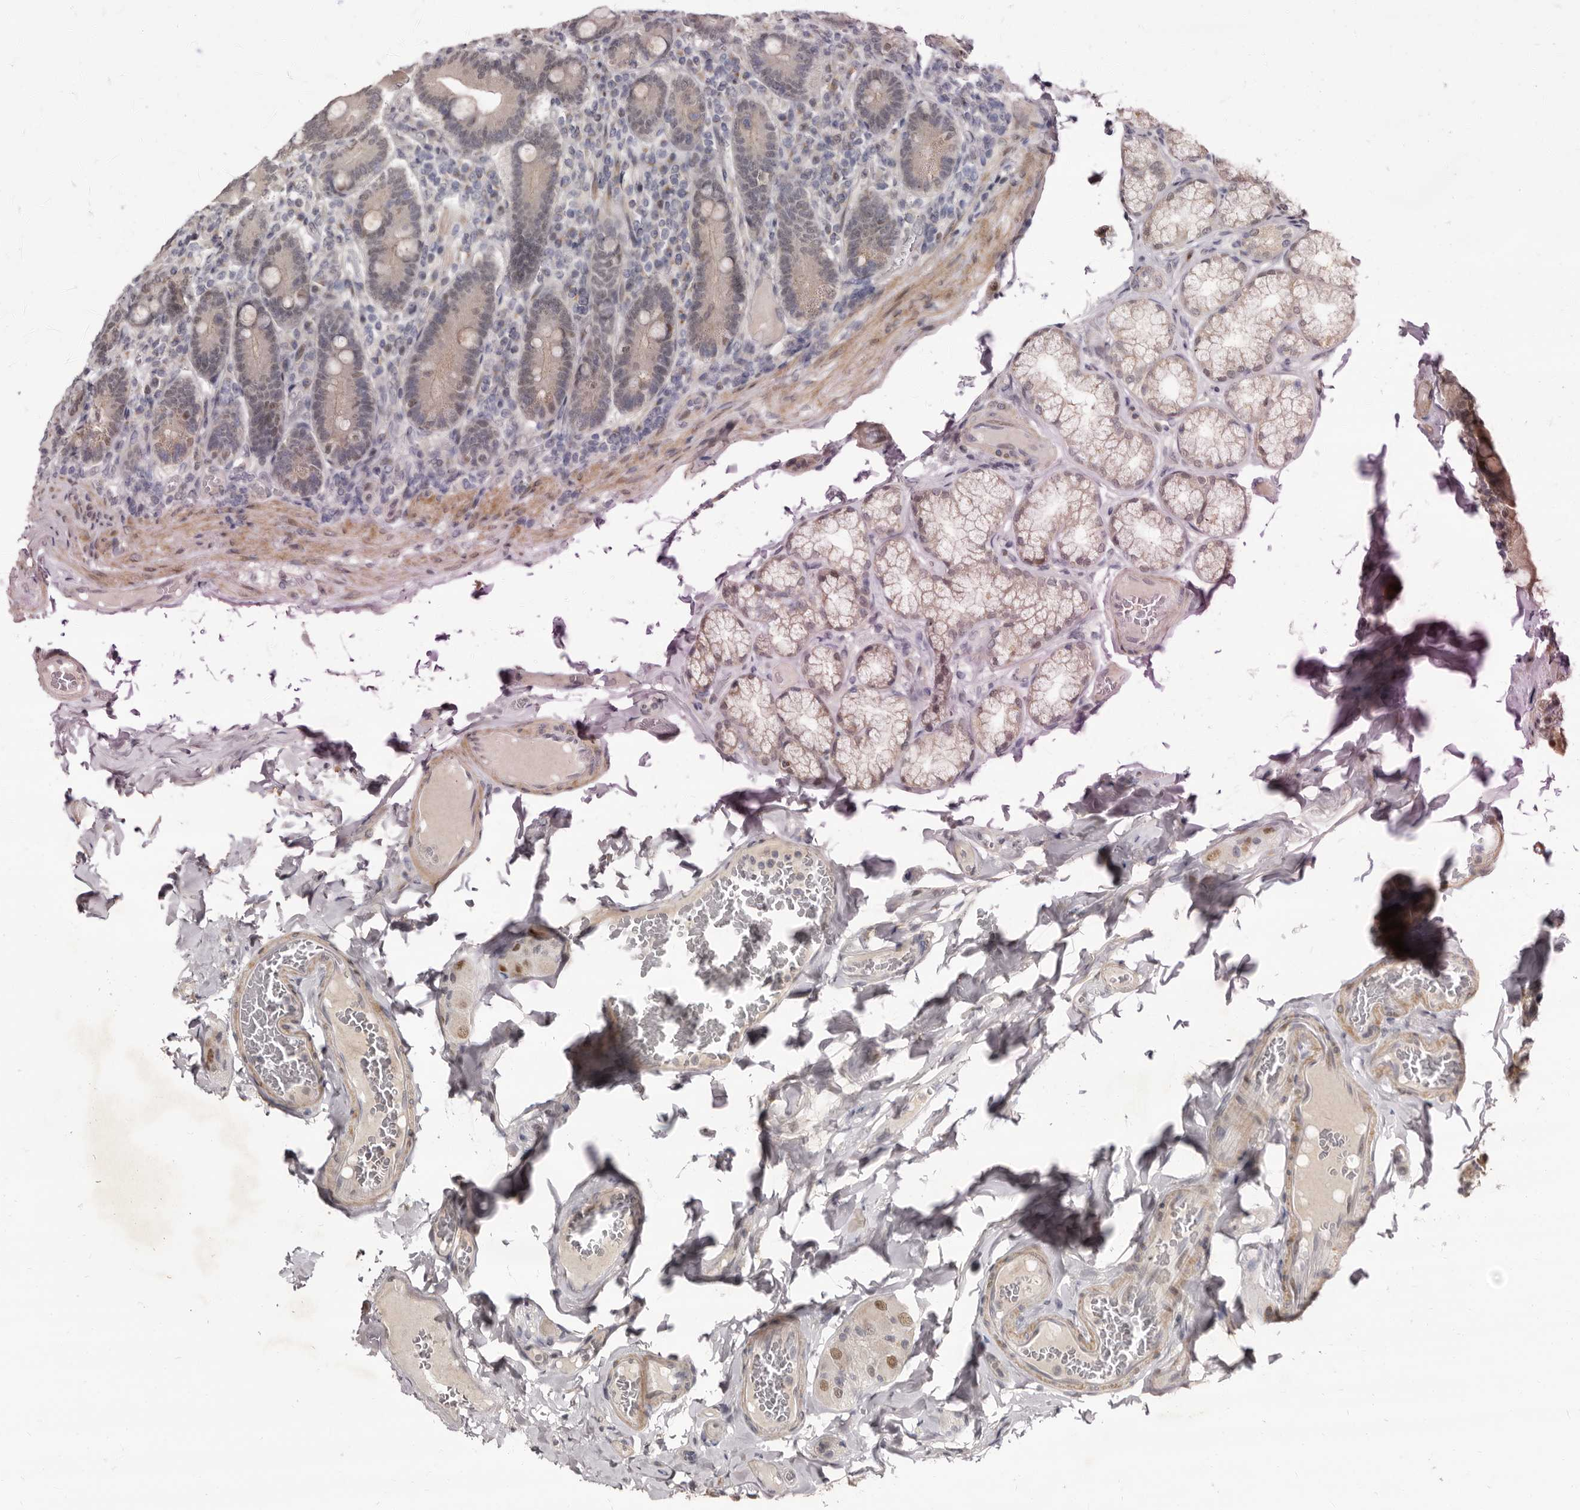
{"staining": {"intensity": "moderate", "quantity": "25%-75%", "location": "cytoplasmic/membranous,nuclear"}, "tissue": "duodenum", "cell_type": "Glandular cells", "image_type": "normal", "snomed": [{"axis": "morphology", "description": "Normal tissue, NOS"}, {"axis": "topography", "description": "Duodenum"}], "caption": "Immunohistochemistry (IHC) photomicrograph of unremarkable human duodenum stained for a protein (brown), which demonstrates medium levels of moderate cytoplasmic/membranous,nuclear positivity in about 25%-75% of glandular cells.", "gene": "ZNF326", "patient": {"sex": "female", "age": 62}}